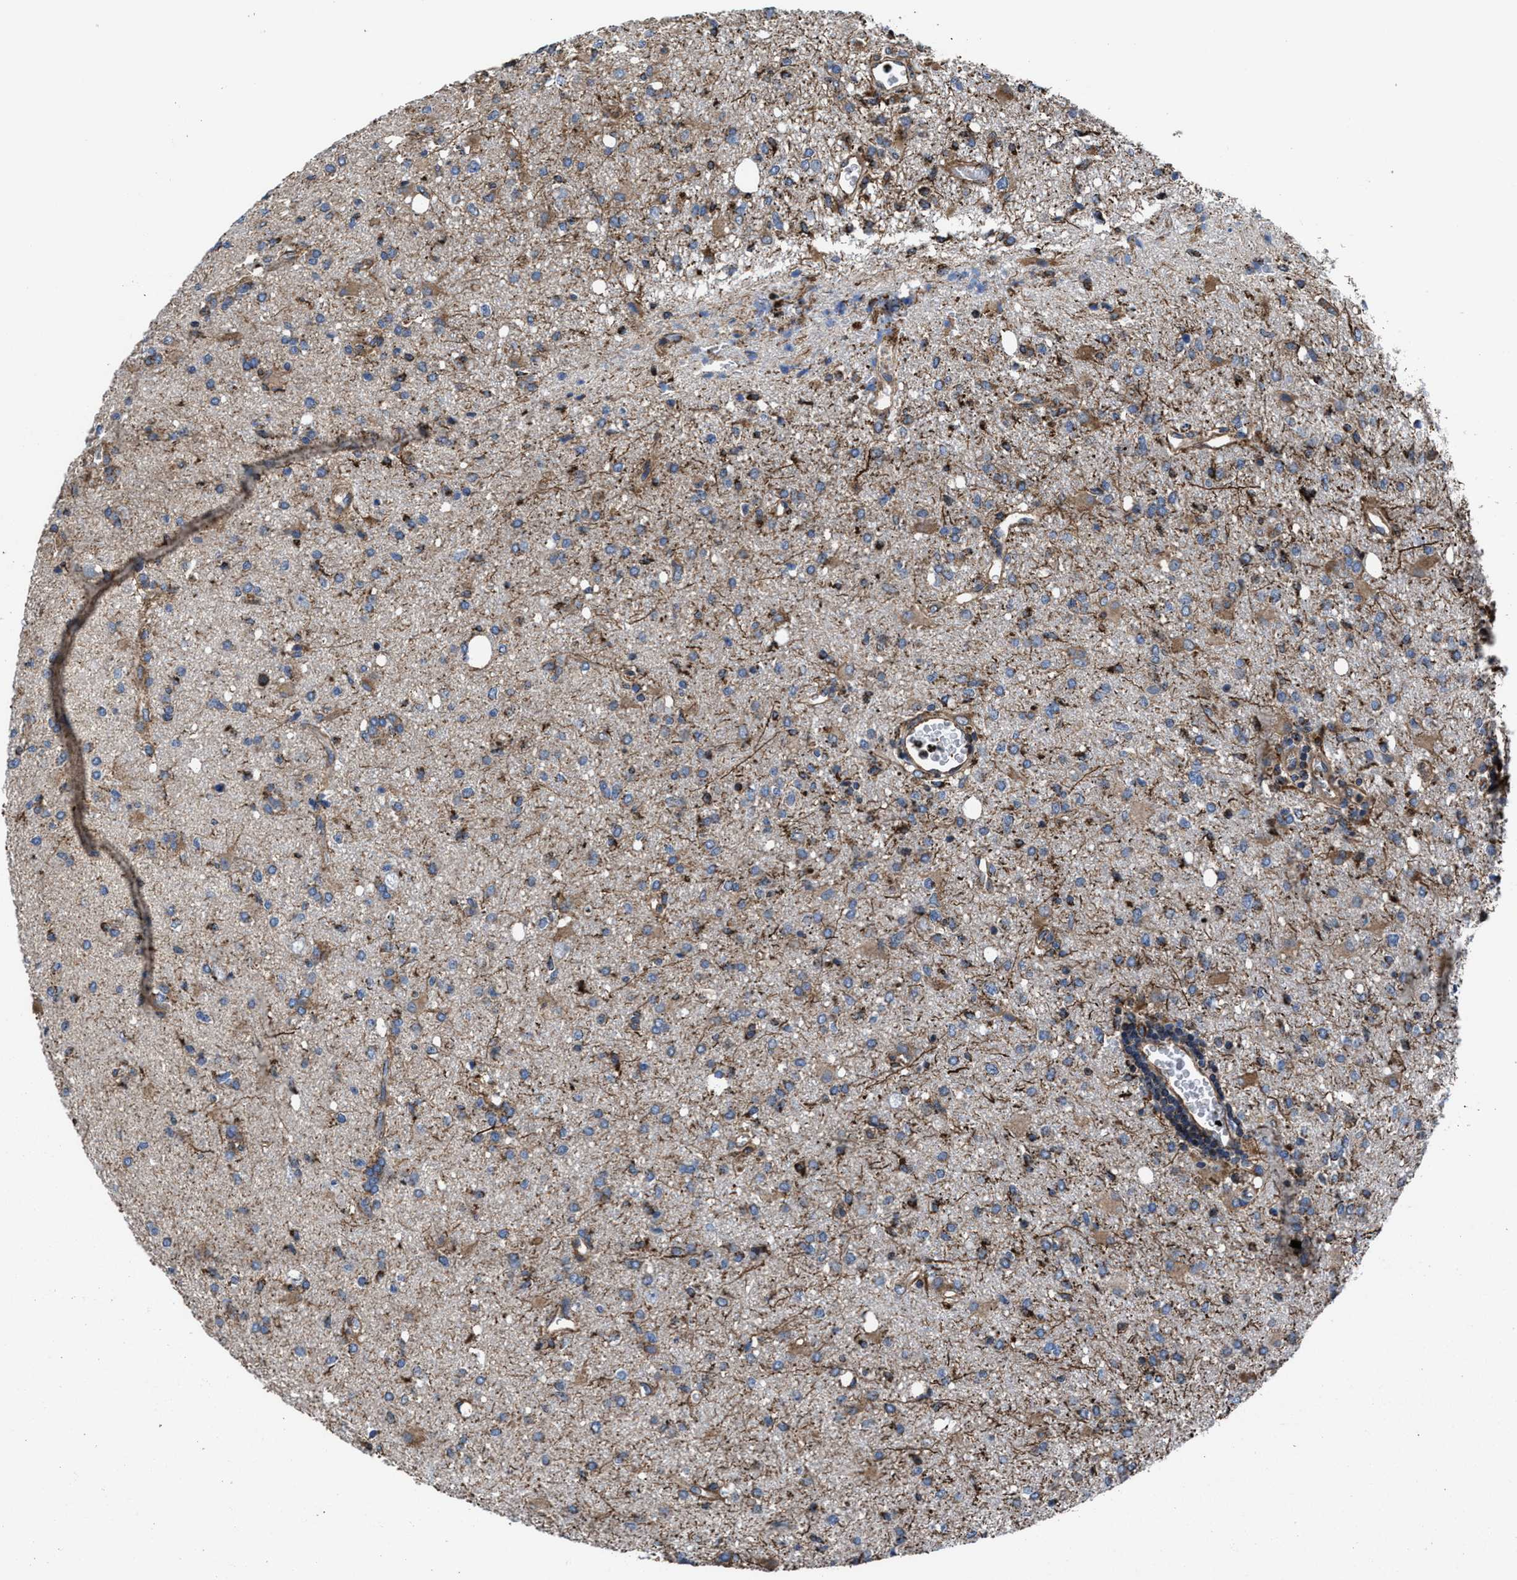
{"staining": {"intensity": "moderate", "quantity": "25%-75%", "location": "cytoplasmic/membranous"}, "tissue": "glioma", "cell_type": "Tumor cells", "image_type": "cancer", "snomed": [{"axis": "morphology", "description": "Glioma, malignant, High grade"}, {"axis": "topography", "description": "Brain"}], "caption": "Immunohistochemical staining of glioma shows moderate cytoplasmic/membranous protein expression in approximately 25%-75% of tumor cells.", "gene": "PRR15L", "patient": {"sex": "female", "age": 57}}